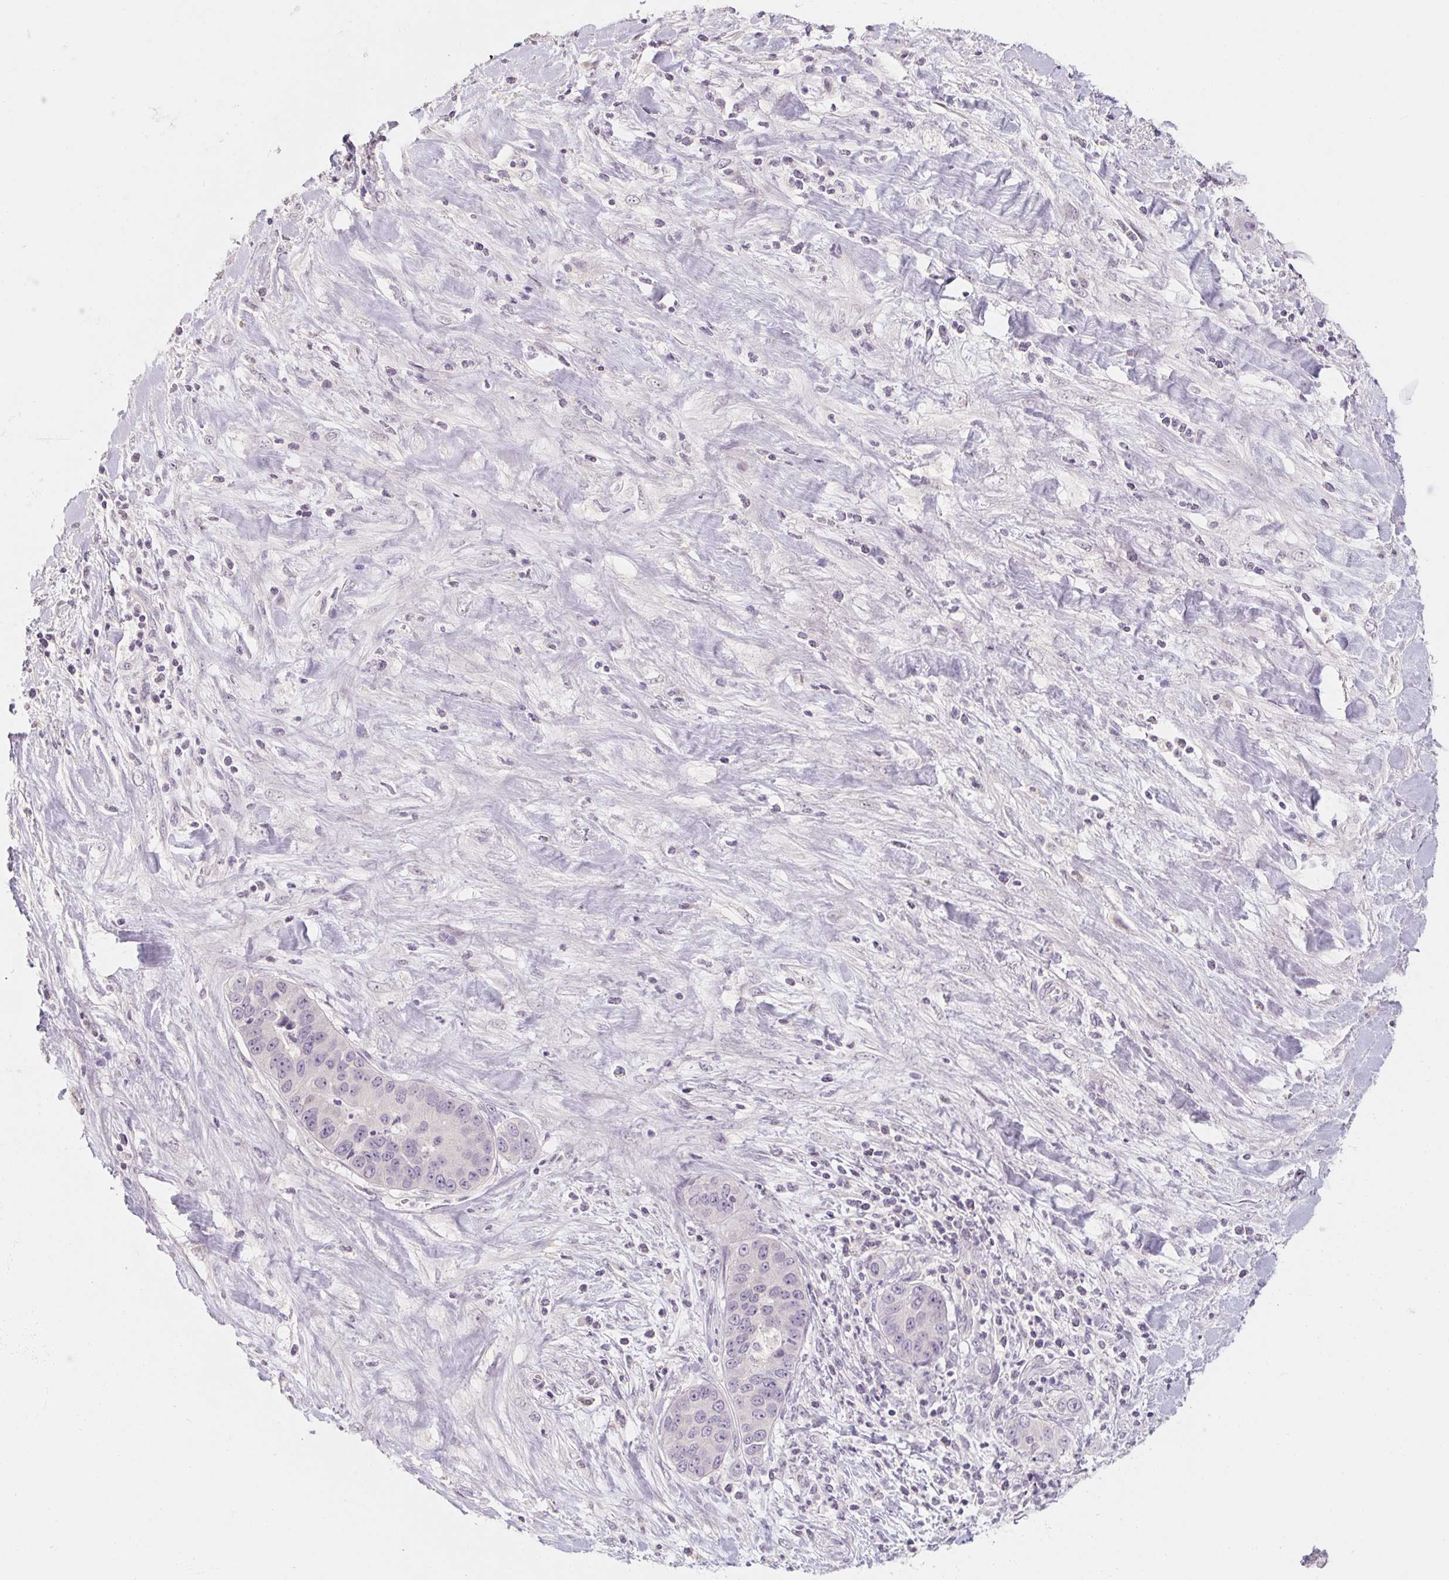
{"staining": {"intensity": "negative", "quantity": "none", "location": "none"}, "tissue": "liver cancer", "cell_type": "Tumor cells", "image_type": "cancer", "snomed": [{"axis": "morphology", "description": "Cholangiocarcinoma"}, {"axis": "topography", "description": "Liver"}], "caption": "There is no significant positivity in tumor cells of liver cancer (cholangiocarcinoma).", "gene": "CAPZA3", "patient": {"sex": "female", "age": 52}}